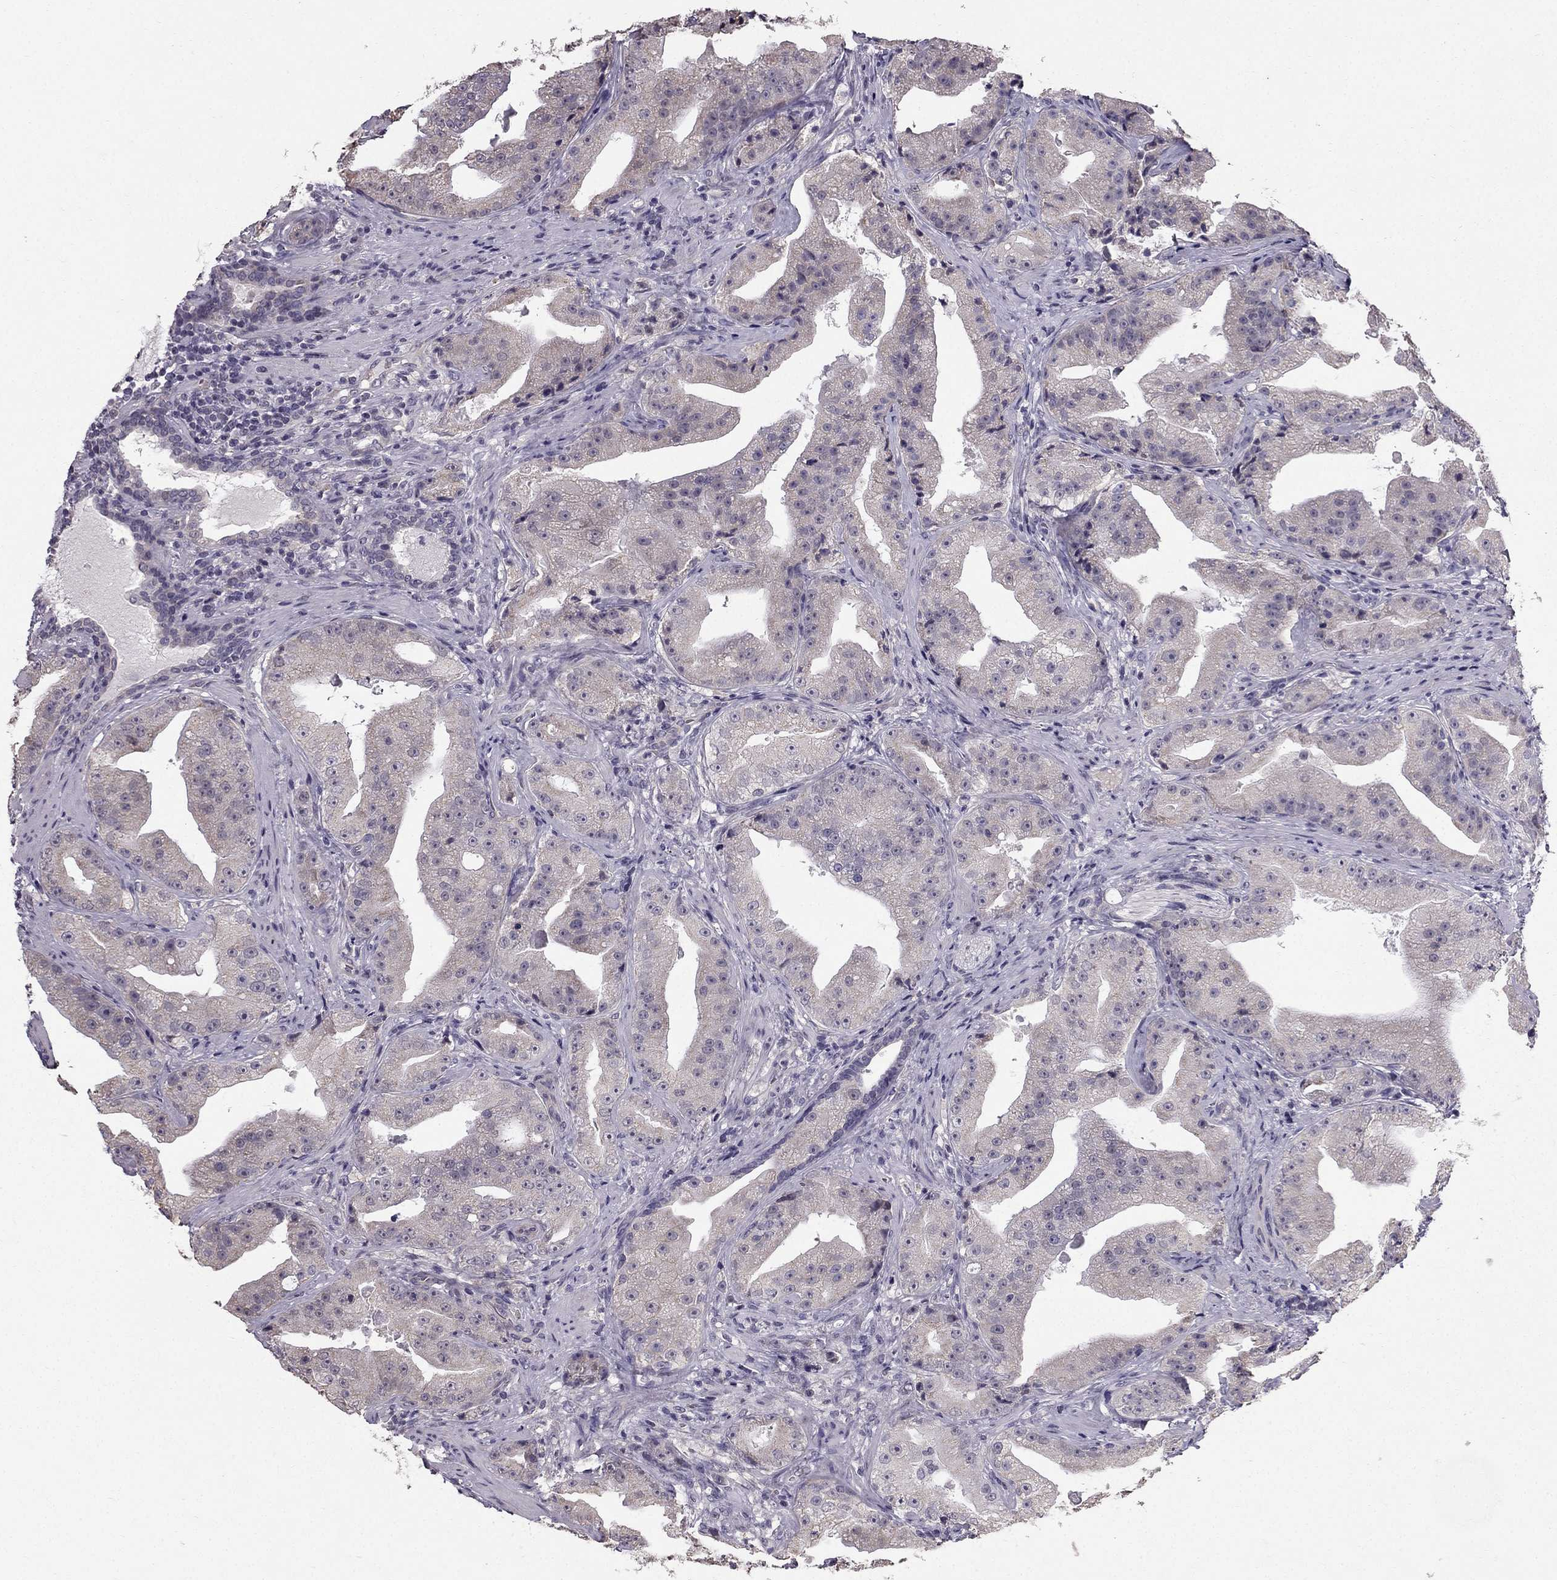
{"staining": {"intensity": "weak", "quantity": ">75%", "location": "cytoplasmic/membranous"}, "tissue": "prostate cancer", "cell_type": "Tumor cells", "image_type": "cancer", "snomed": [{"axis": "morphology", "description": "Adenocarcinoma, Low grade"}, {"axis": "topography", "description": "Prostate"}], "caption": "Prostate low-grade adenocarcinoma tissue exhibits weak cytoplasmic/membranous staining in approximately >75% of tumor cells, visualized by immunohistochemistry. (DAB (3,3'-diaminobenzidine) = brown stain, brightfield microscopy at high magnification).", "gene": "TSPYL5", "patient": {"sex": "male", "age": 62}}